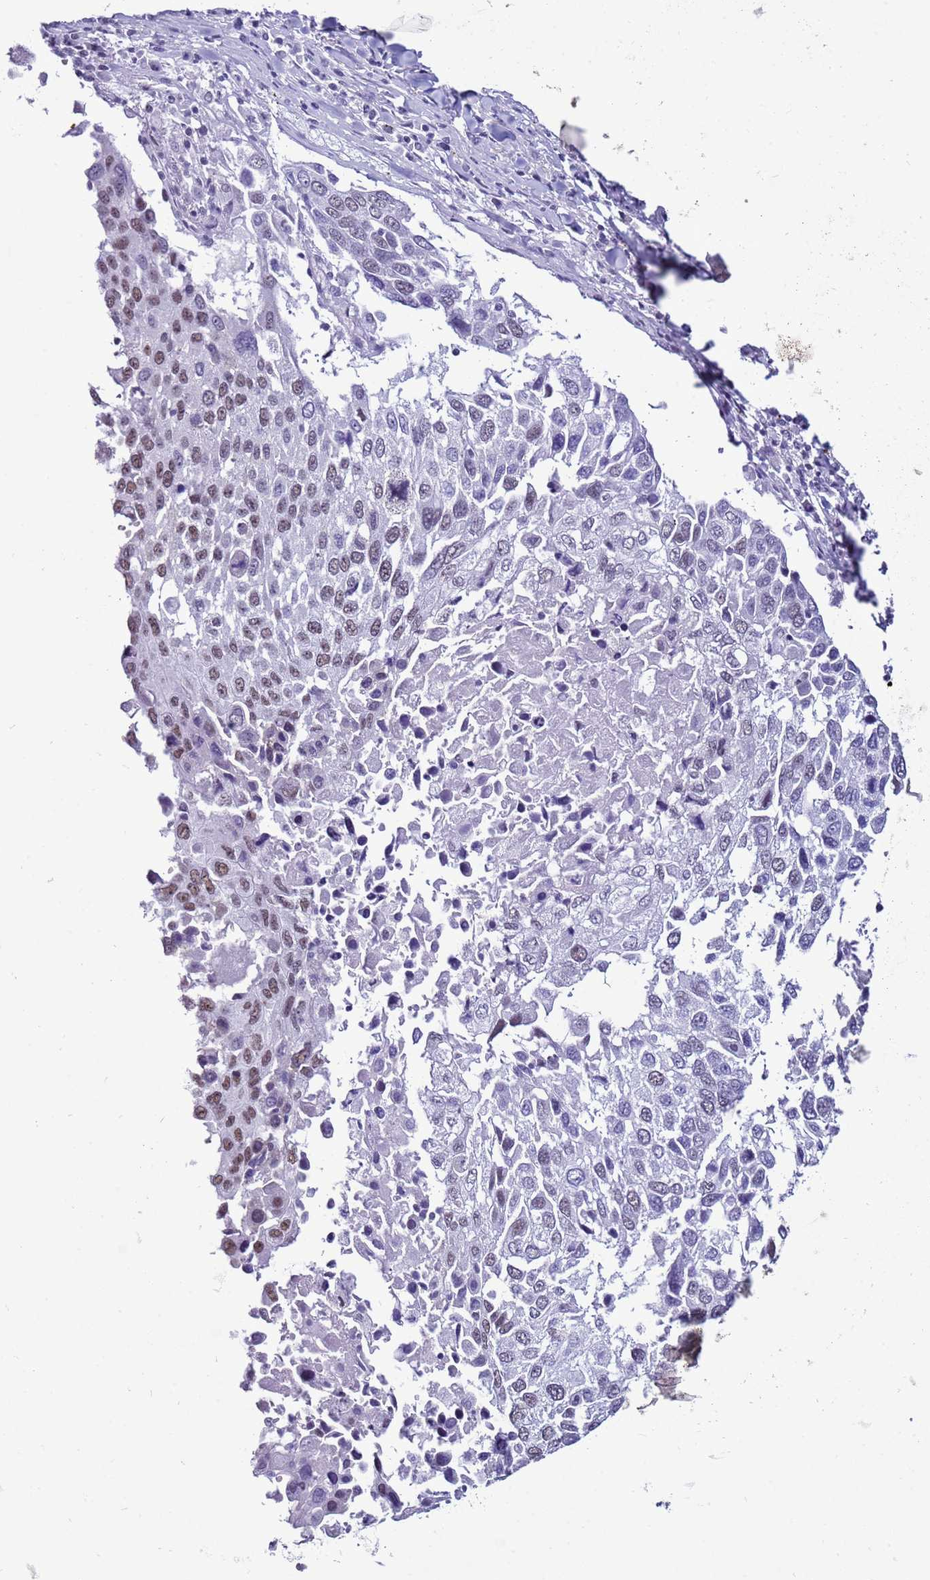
{"staining": {"intensity": "weak", "quantity": "25%-75%", "location": "nuclear"}, "tissue": "lung cancer", "cell_type": "Tumor cells", "image_type": "cancer", "snomed": [{"axis": "morphology", "description": "Squamous cell carcinoma, NOS"}, {"axis": "topography", "description": "Lung"}], "caption": "Human lung cancer stained with a brown dye shows weak nuclear positive expression in approximately 25%-75% of tumor cells.", "gene": "DHX15", "patient": {"sex": "male", "age": 65}}